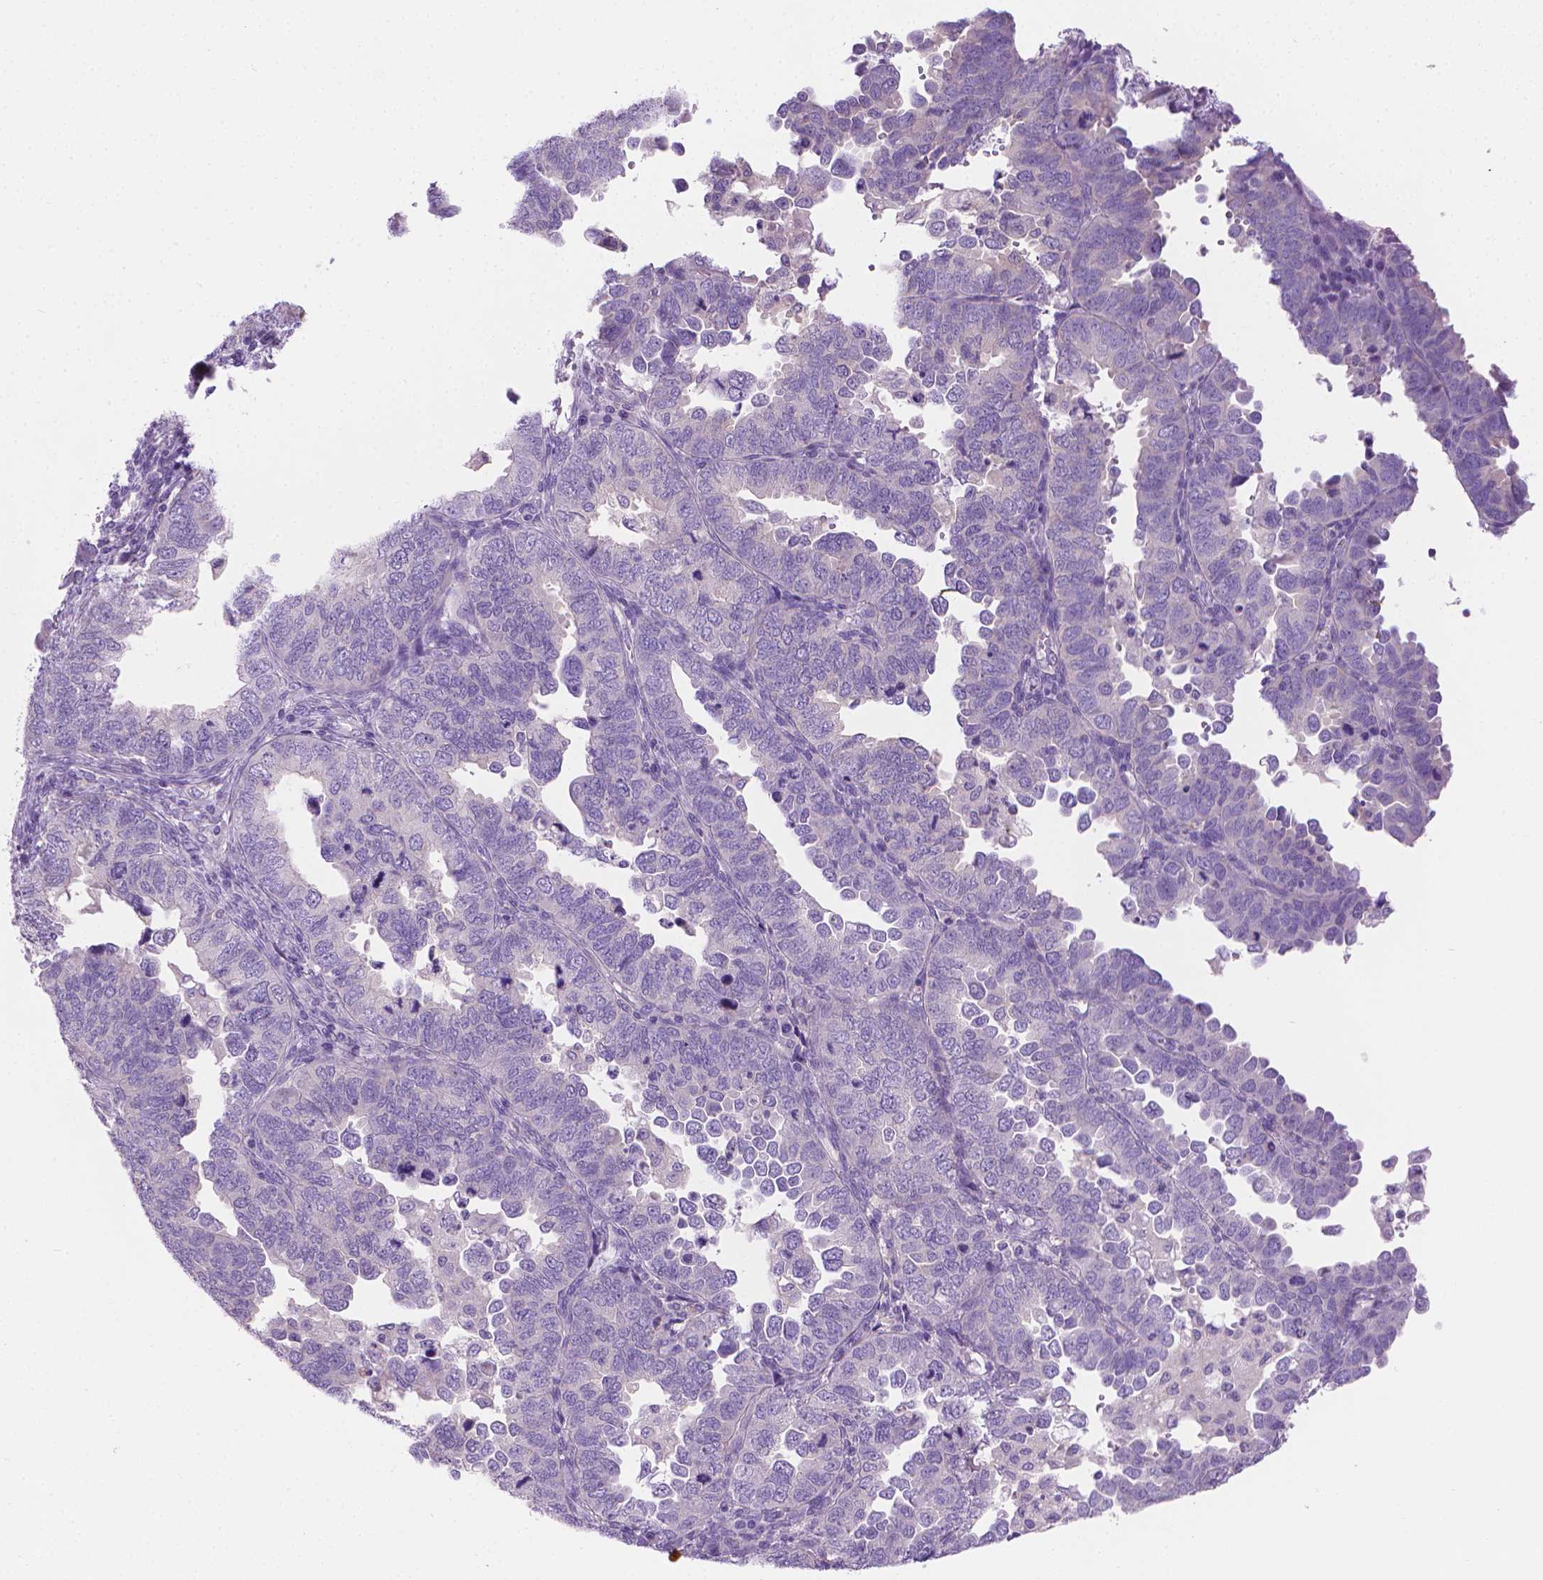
{"staining": {"intensity": "negative", "quantity": "none", "location": "none"}, "tissue": "endometrial cancer", "cell_type": "Tumor cells", "image_type": "cancer", "snomed": [{"axis": "morphology", "description": "Adenocarcinoma, NOS"}, {"axis": "topography", "description": "Endometrium"}], "caption": "An image of endometrial cancer stained for a protein reveals no brown staining in tumor cells.", "gene": "FASN", "patient": {"sex": "female", "age": 79}}